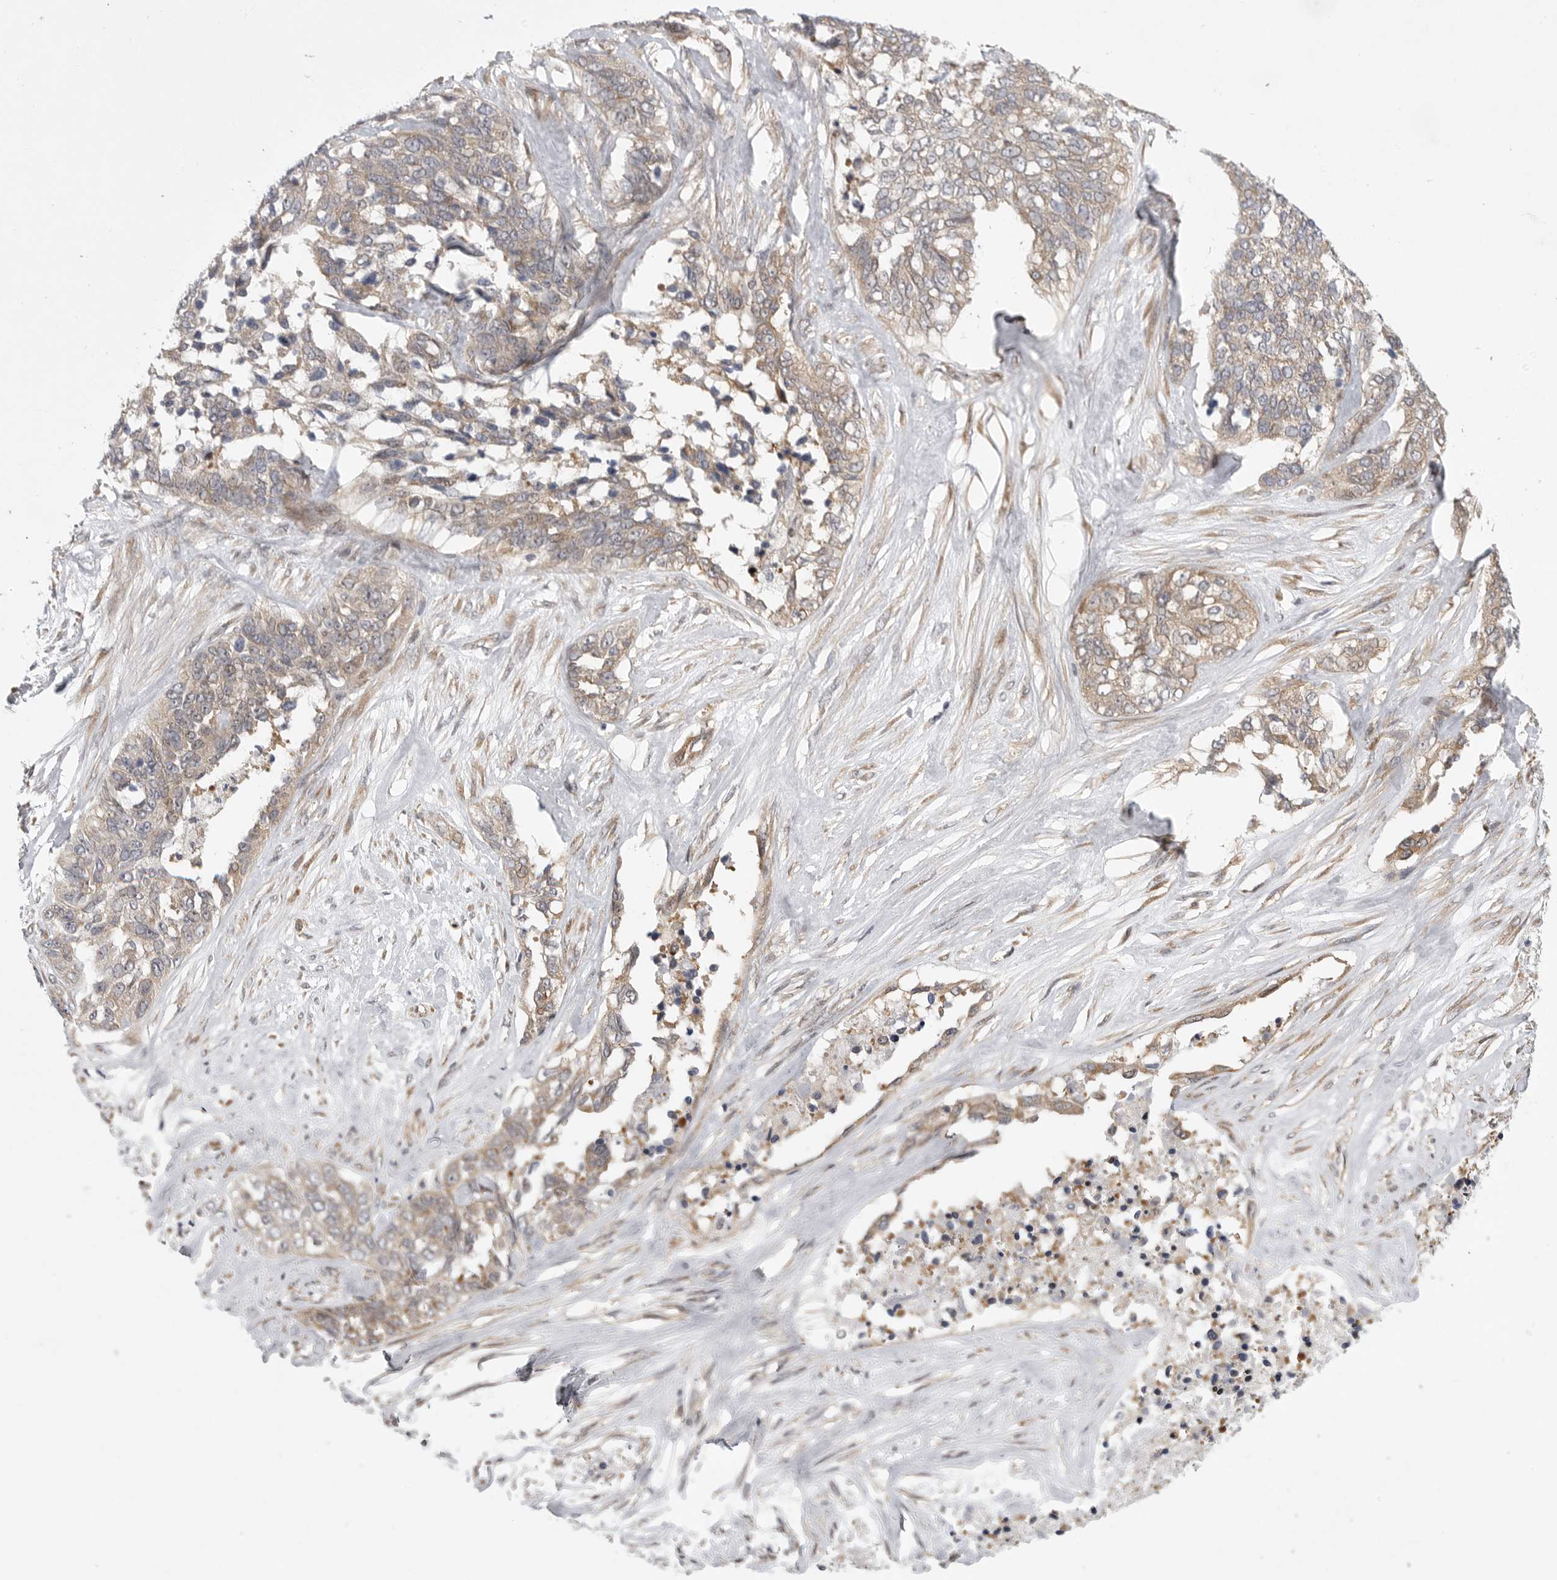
{"staining": {"intensity": "weak", "quantity": ">75%", "location": "cytoplasmic/membranous"}, "tissue": "ovarian cancer", "cell_type": "Tumor cells", "image_type": "cancer", "snomed": [{"axis": "morphology", "description": "Cystadenocarcinoma, serous, NOS"}, {"axis": "topography", "description": "Ovary"}], "caption": "Immunohistochemical staining of ovarian cancer demonstrates weak cytoplasmic/membranous protein positivity in approximately >75% of tumor cells.", "gene": "FBXO43", "patient": {"sex": "female", "age": 44}}